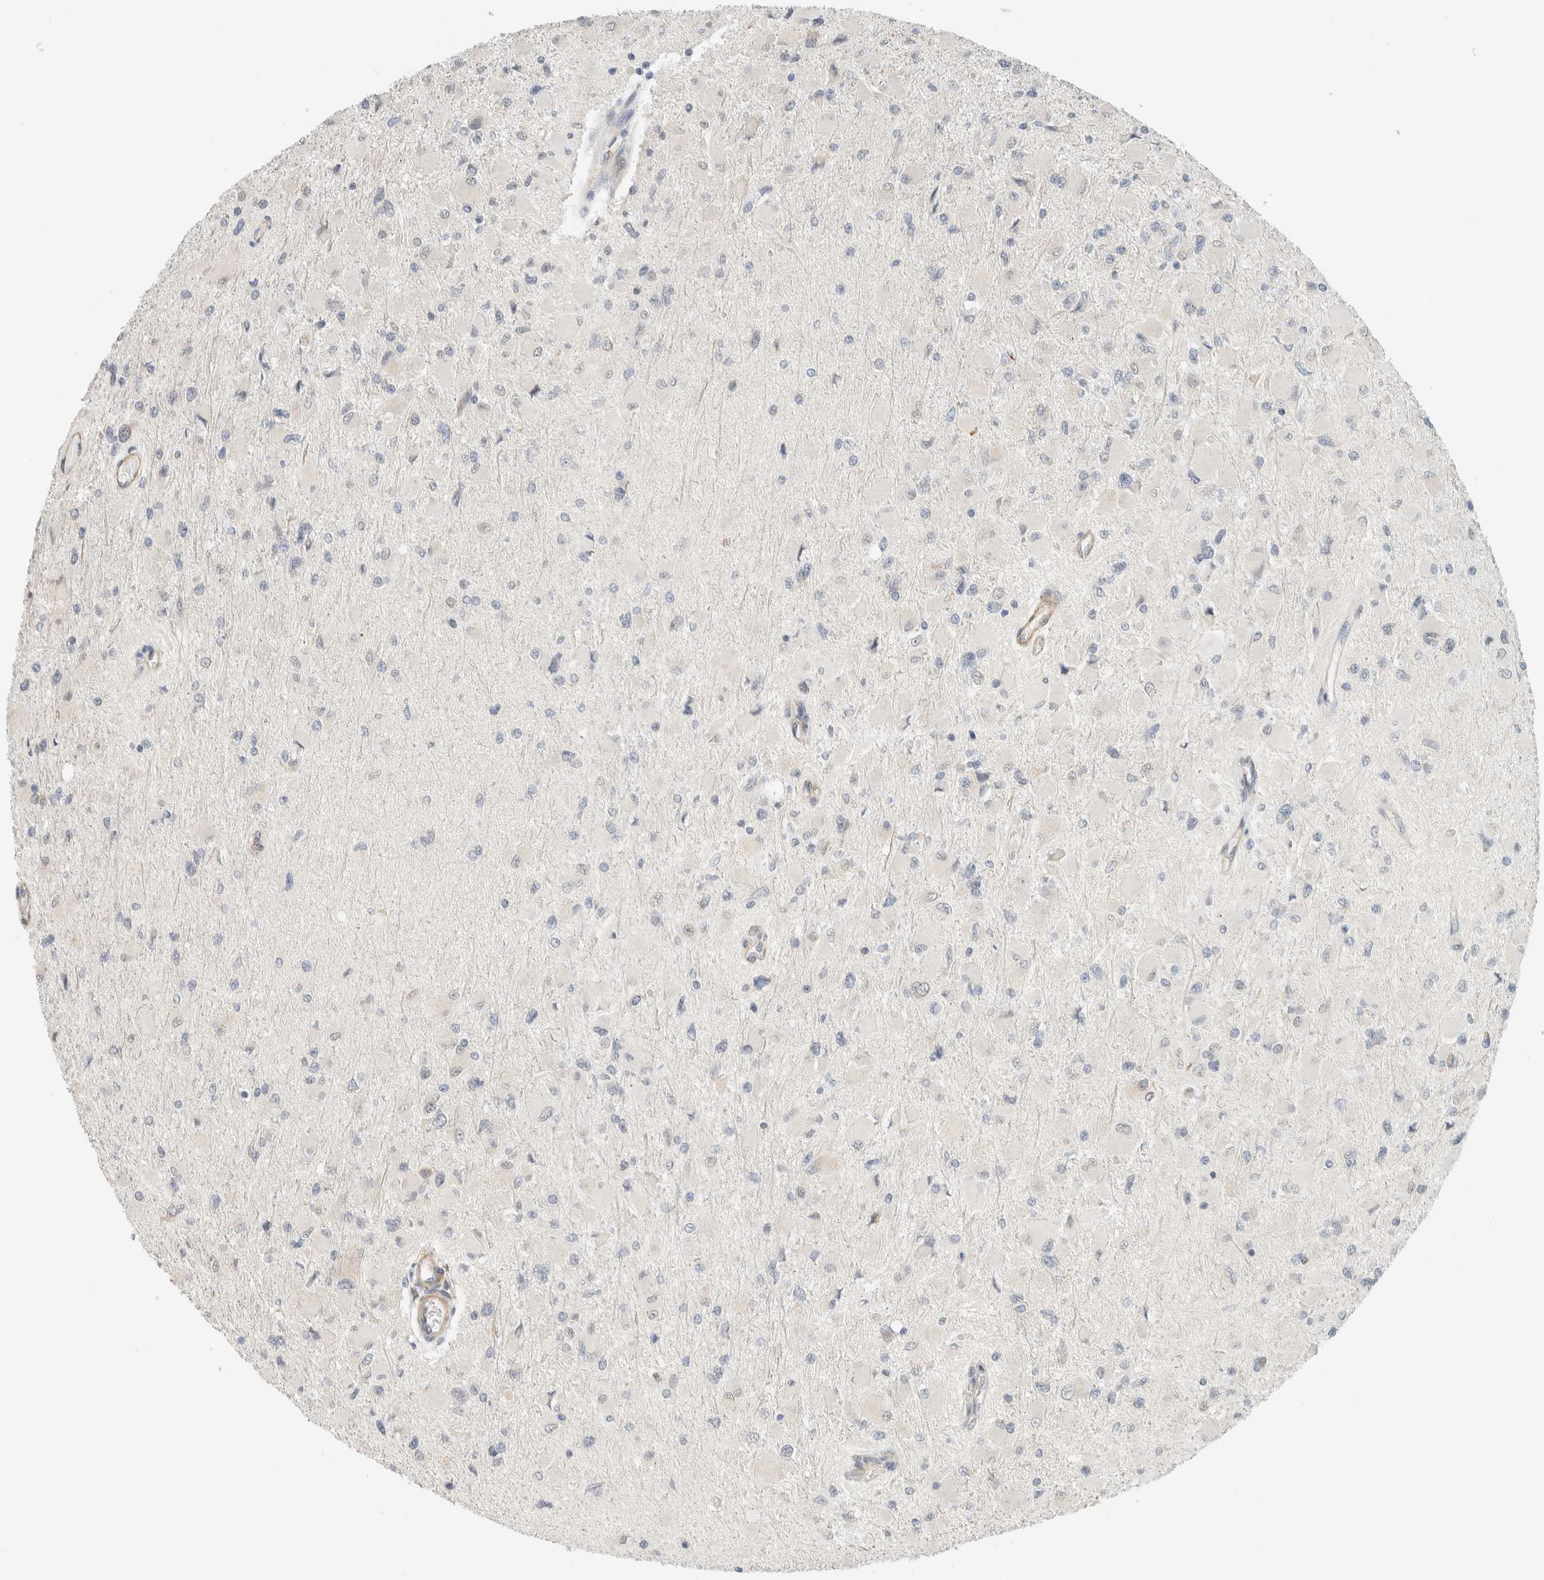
{"staining": {"intensity": "negative", "quantity": "none", "location": "none"}, "tissue": "glioma", "cell_type": "Tumor cells", "image_type": "cancer", "snomed": [{"axis": "morphology", "description": "Glioma, malignant, High grade"}, {"axis": "topography", "description": "Cerebral cortex"}], "caption": "Immunohistochemical staining of glioma shows no significant staining in tumor cells. (DAB immunohistochemistry (IHC) with hematoxylin counter stain).", "gene": "KLHL40", "patient": {"sex": "female", "age": 36}}